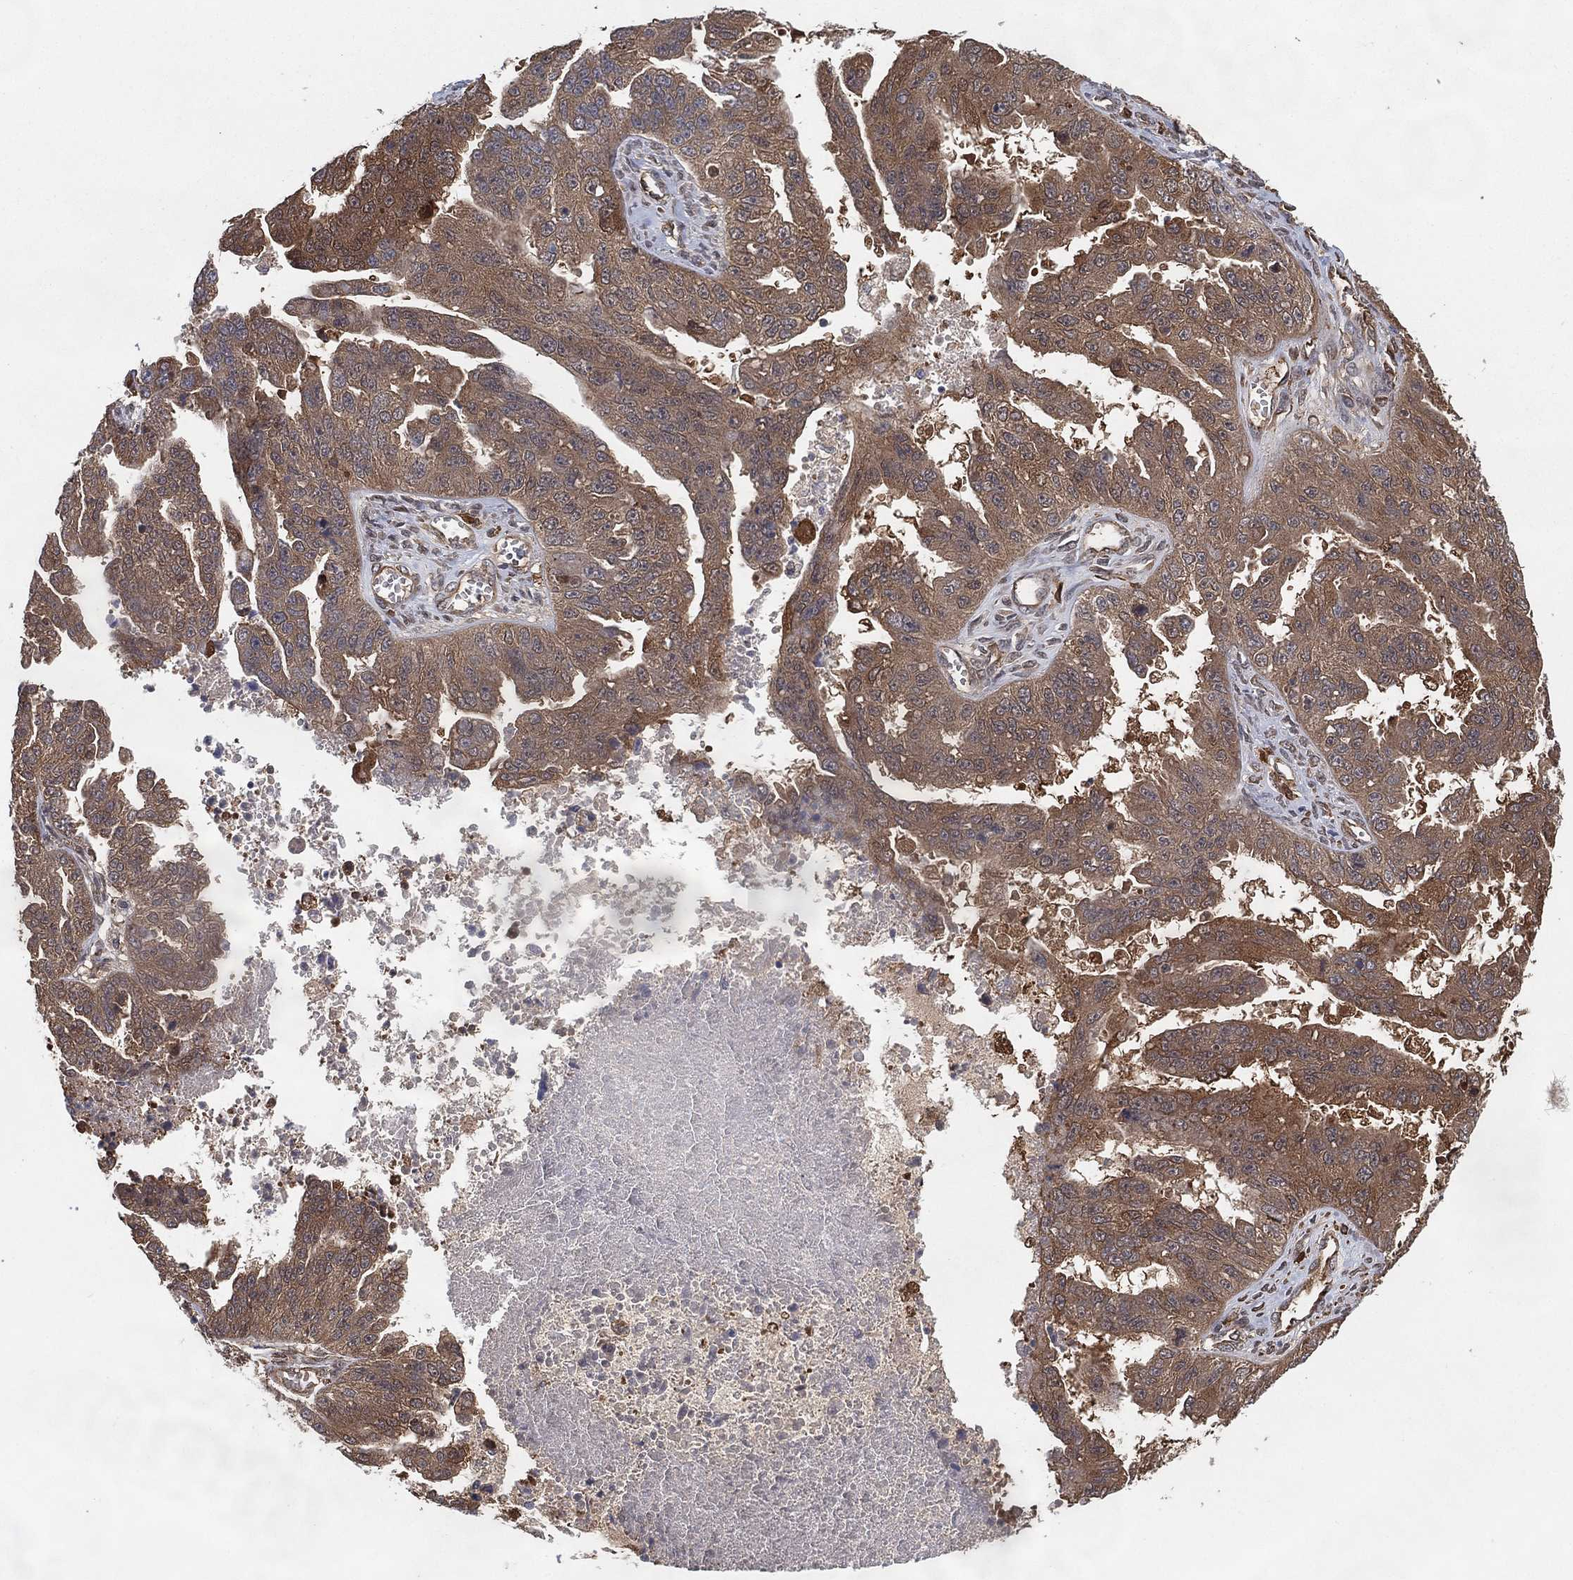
{"staining": {"intensity": "moderate", "quantity": "<25%", "location": "cytoplasmic/membranous"}, "tissue": "ovarian cancer", "cell_type": "Tumor cells", "image_type": "cancer", "snomed": [{"axis": "morphology", "description": "Cystadenocarcinoma, serous, NOS"}, {"axis": "topography", "description": "Ovary"}], "caption": "Immunohistochemistry (IHC) (DAB (3,3'-diaminobenzidine)) staining of human ovarian serous cystadenocarcinoma exhibits moderate cytoplasmic/membranous protein staining in approximately <25% of tumor cells.", "gene": "PSMG4", "patient": {"sex": "female", "age": 58}}